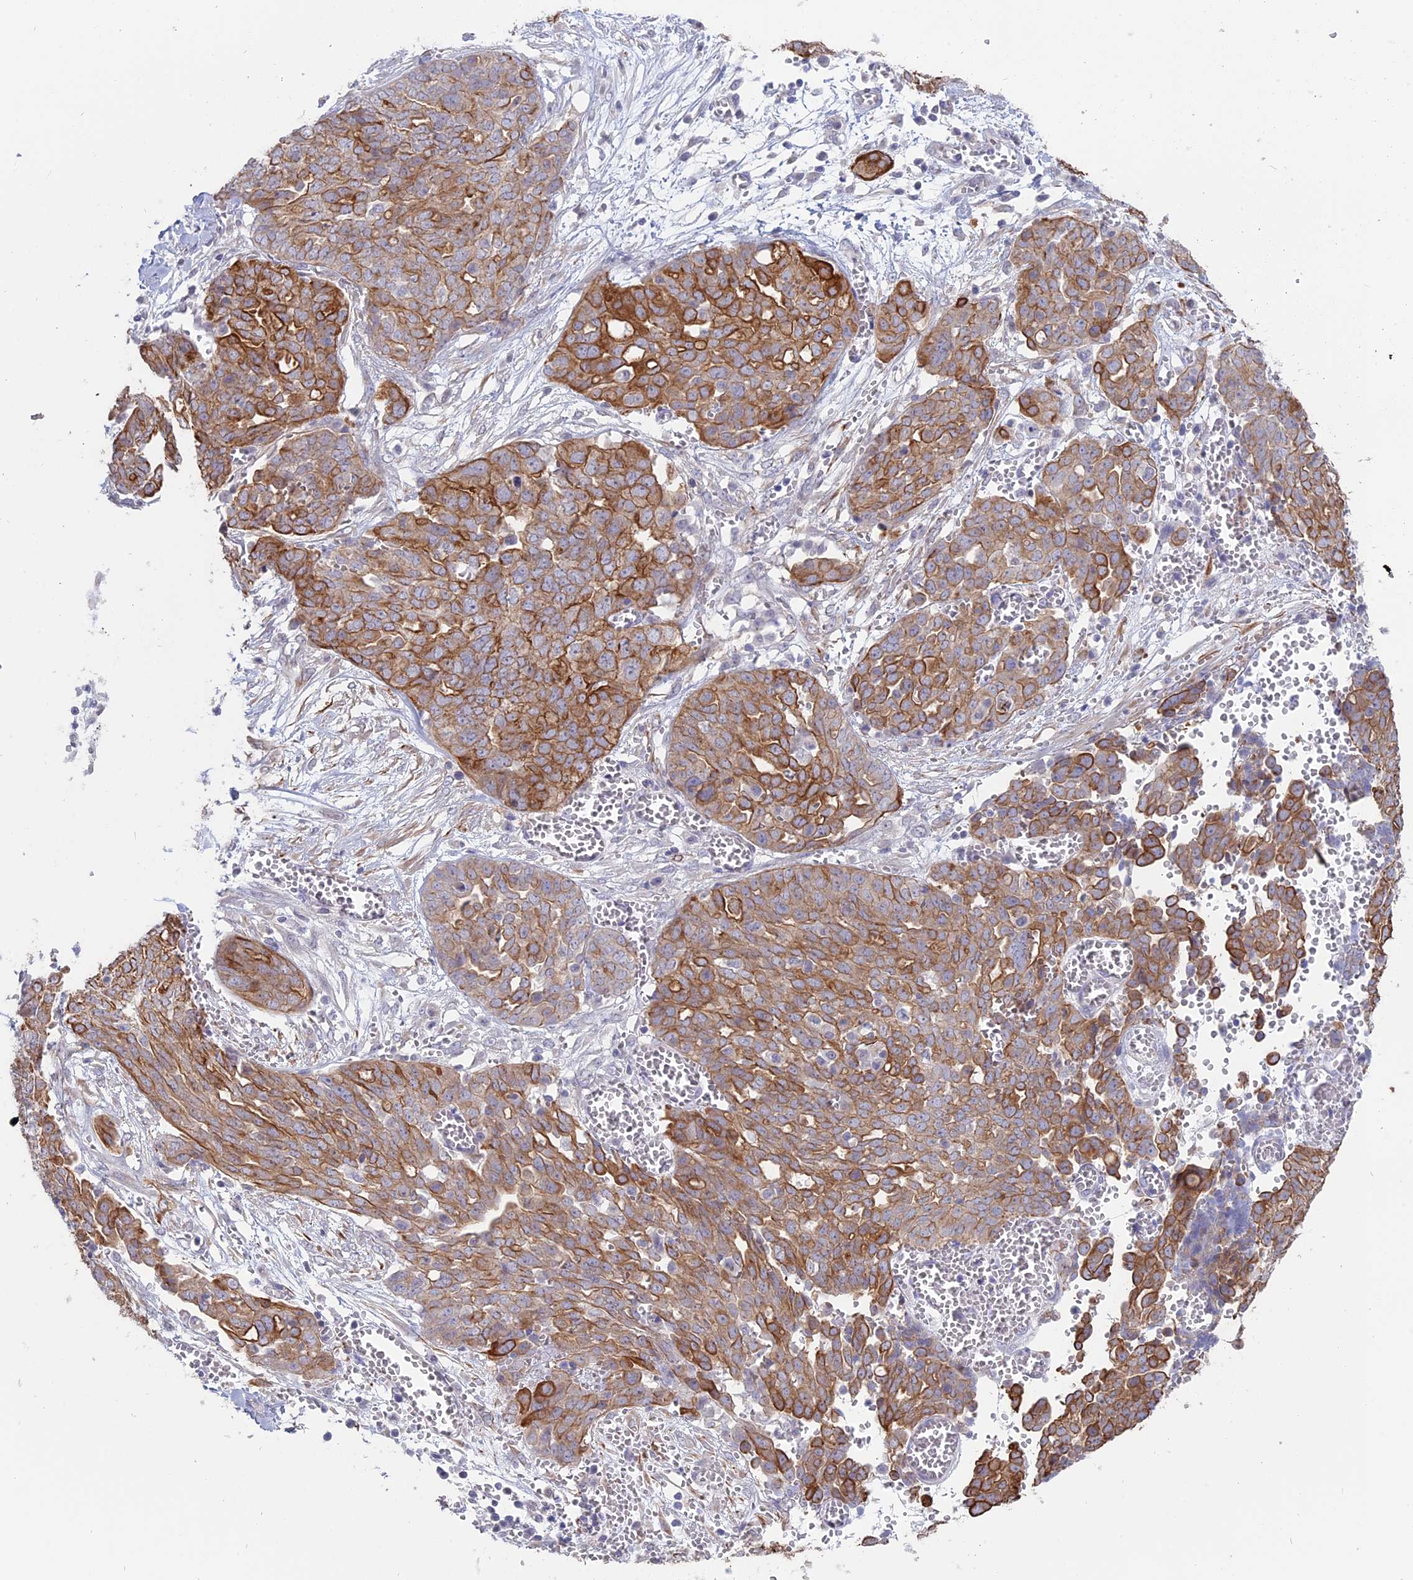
{"staining": {"intensity": "moderate", "quantity": ">75%", "location": "cytoplasmic/membranous"}, "tissue": "ovarian cancer", "cell_type": "Tumor cells", "image_type": "cancer", "snomed": [{"axis": "morphology", "description": "Cystadenocarcinoma, serous, NOS"}, {"axis": "topography", "description": "Soft tissue"}, {"axis": "topography", "description": "Ovary"}], "caption": "Protein staining of ovarian serous cystadenocarcinoma tissue reveals moderate cytoplasmic/membranous expression in about >75% of tumor cells.", "gene": "MYO5B", "patient": {"sex": "female", "age": 57}}